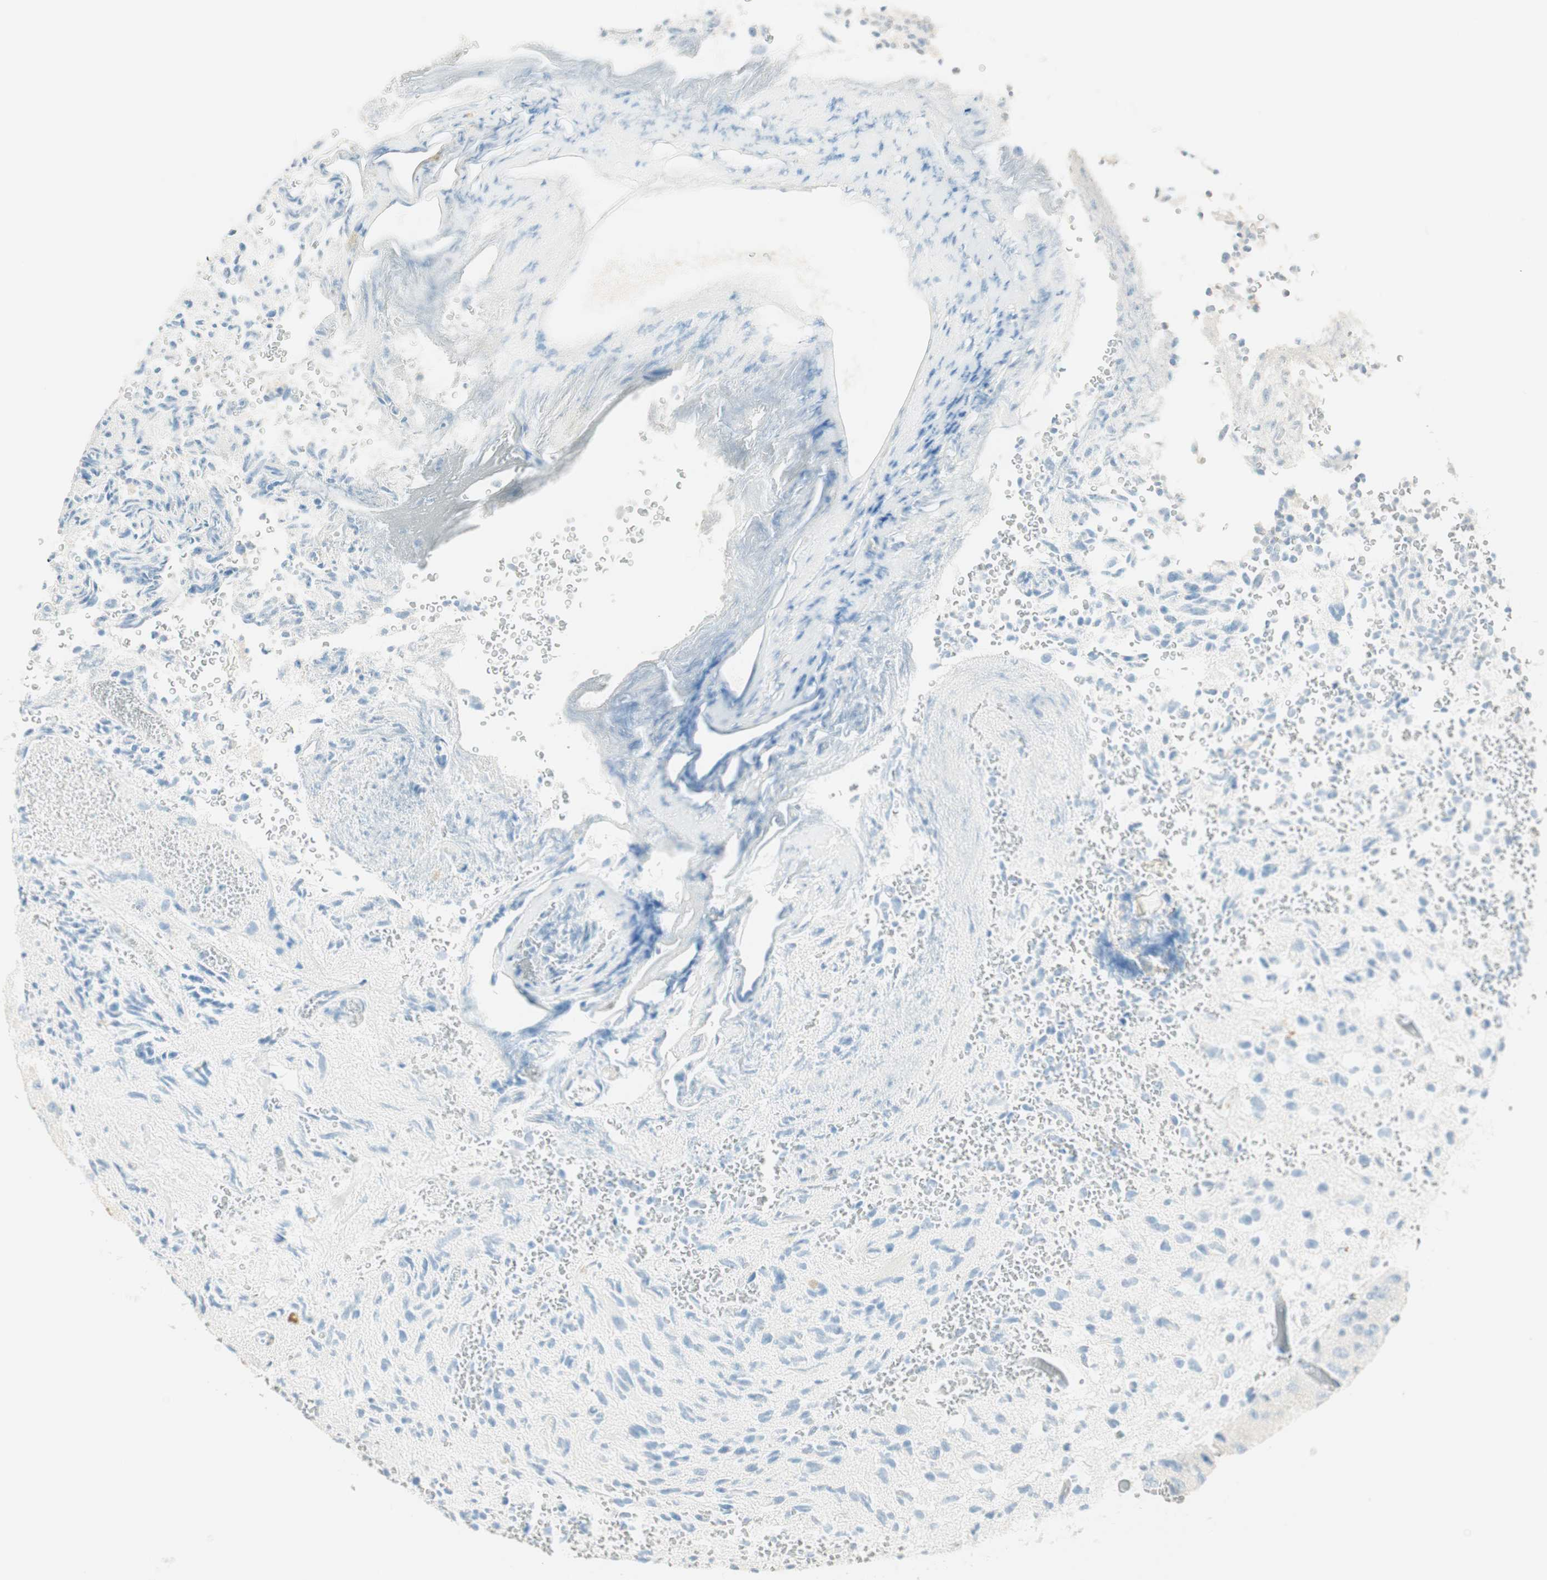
{"staining": {"intensity": "negative", "quantity": "none", "location": "none"}, "tissue": "glioma", "cell_type": "Tumor cells", "image_type": "cancer", "snomed": [{"axis": "morphology", "description": "Glioma, malignant, High grade"}, {"axis": "topography", "description": "pancreas cauda"}], "caption": "Tumor cells are negative for brown protein staining in malignant high-grade glioma. The staining was performed using DAB to visualize the protein expression in brown, while the nuclei were stained in blue with hematoxylin (Magnification: 20x).", "gene": "HPGD", "patient": {"sex": "male", "age": 60}}